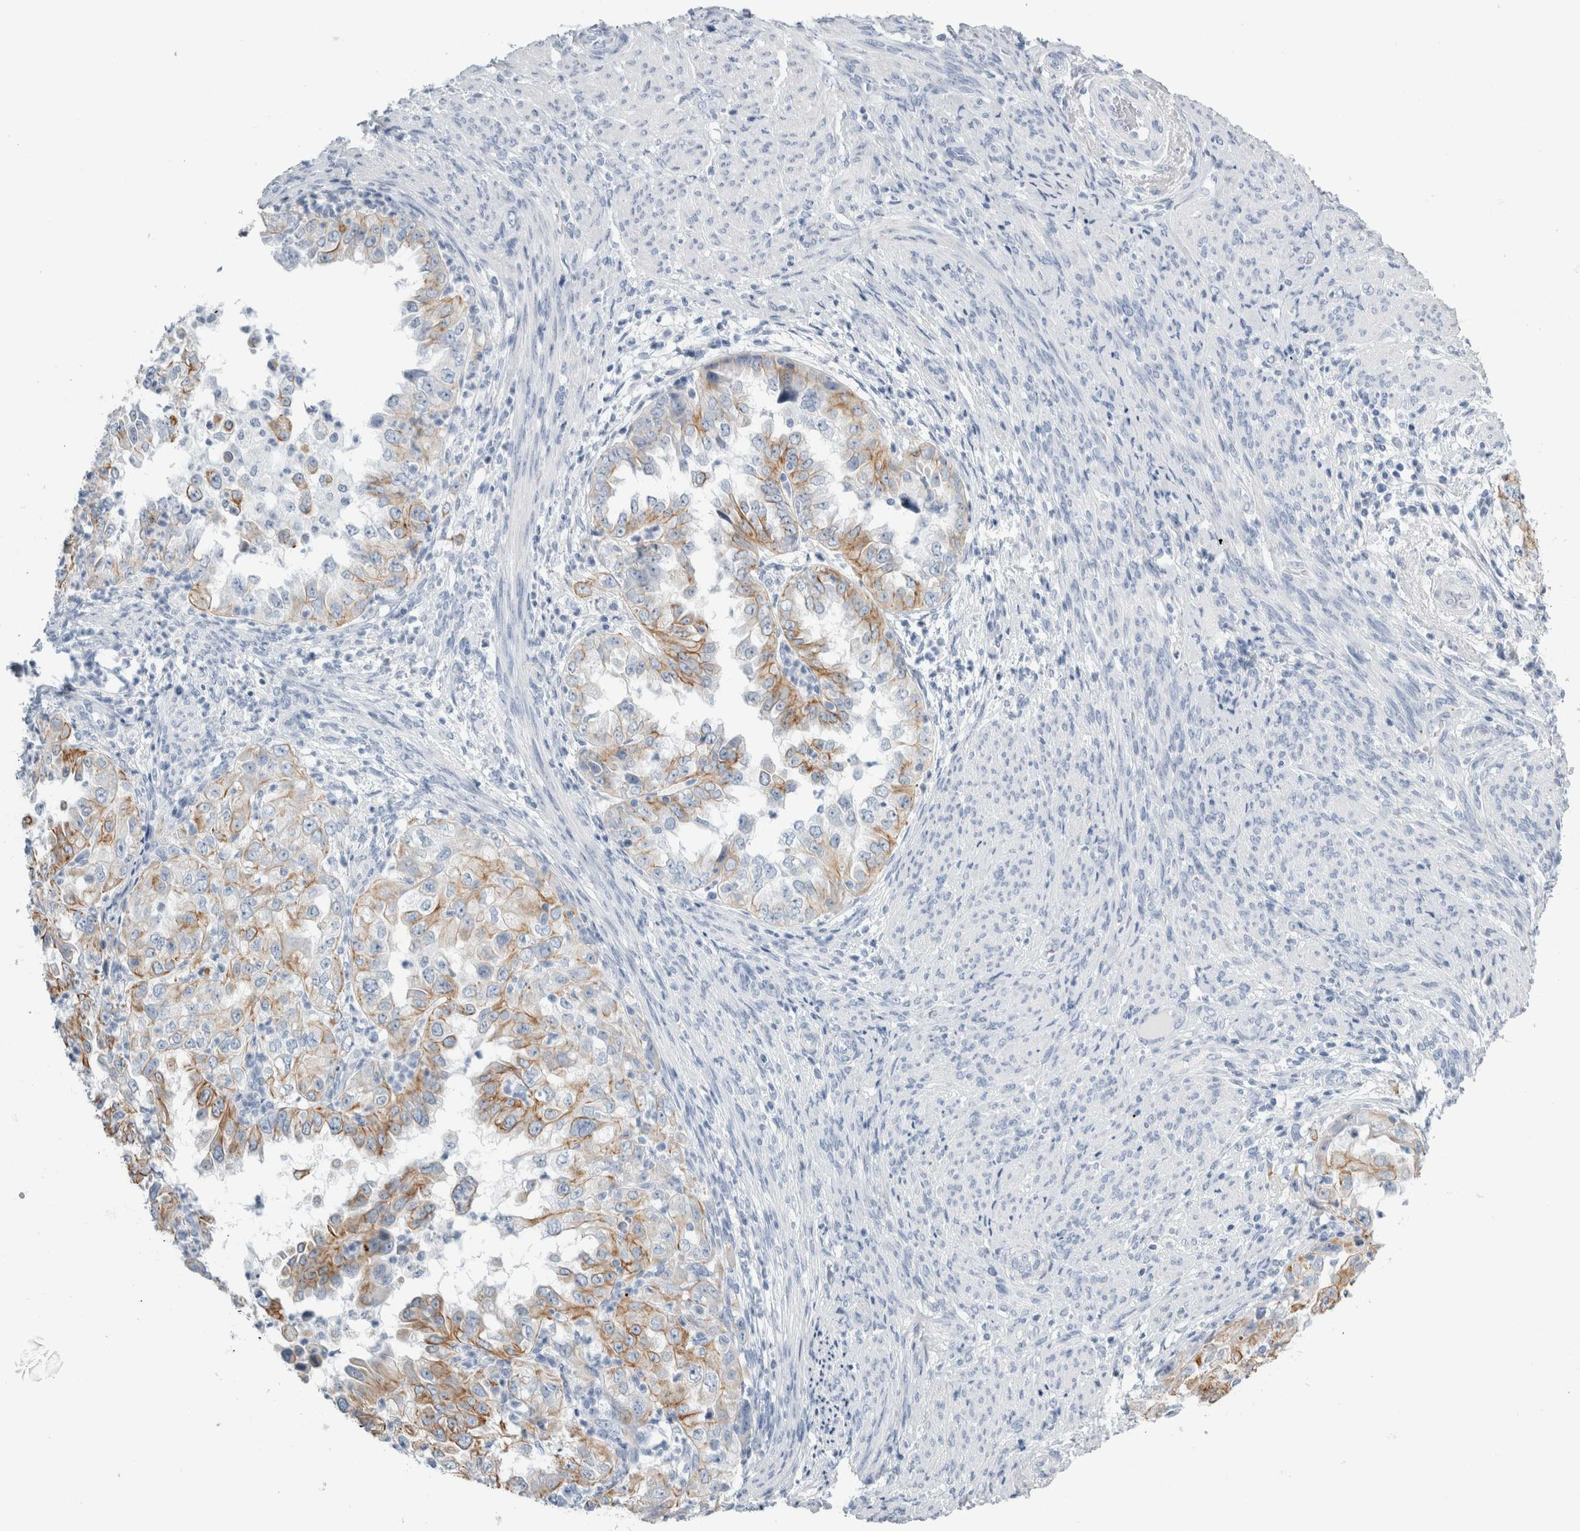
{"staining": {"intensity": "moderate", "quantity": "25%-75%", "location": "cytoplasmic/membranous"}, "tissue": "endometrial cancer", "cell_type": "Tumor cells", "image_type": "cancer", "snomed": [{"axis": "morphology", "description": "Adenocarcinoma, NOS"}, {"axis": "topography", "description": "Endometrium"}], "caption": "Approximately 25%-75% of tumor cells in endometrial cancer demonstrate moderate cytoplasmic/membranous protein expression as visualized by brown immunohistochemical staining.", "gene": "RPH3AL", "patient": {"sex": "female", "age": 85}}